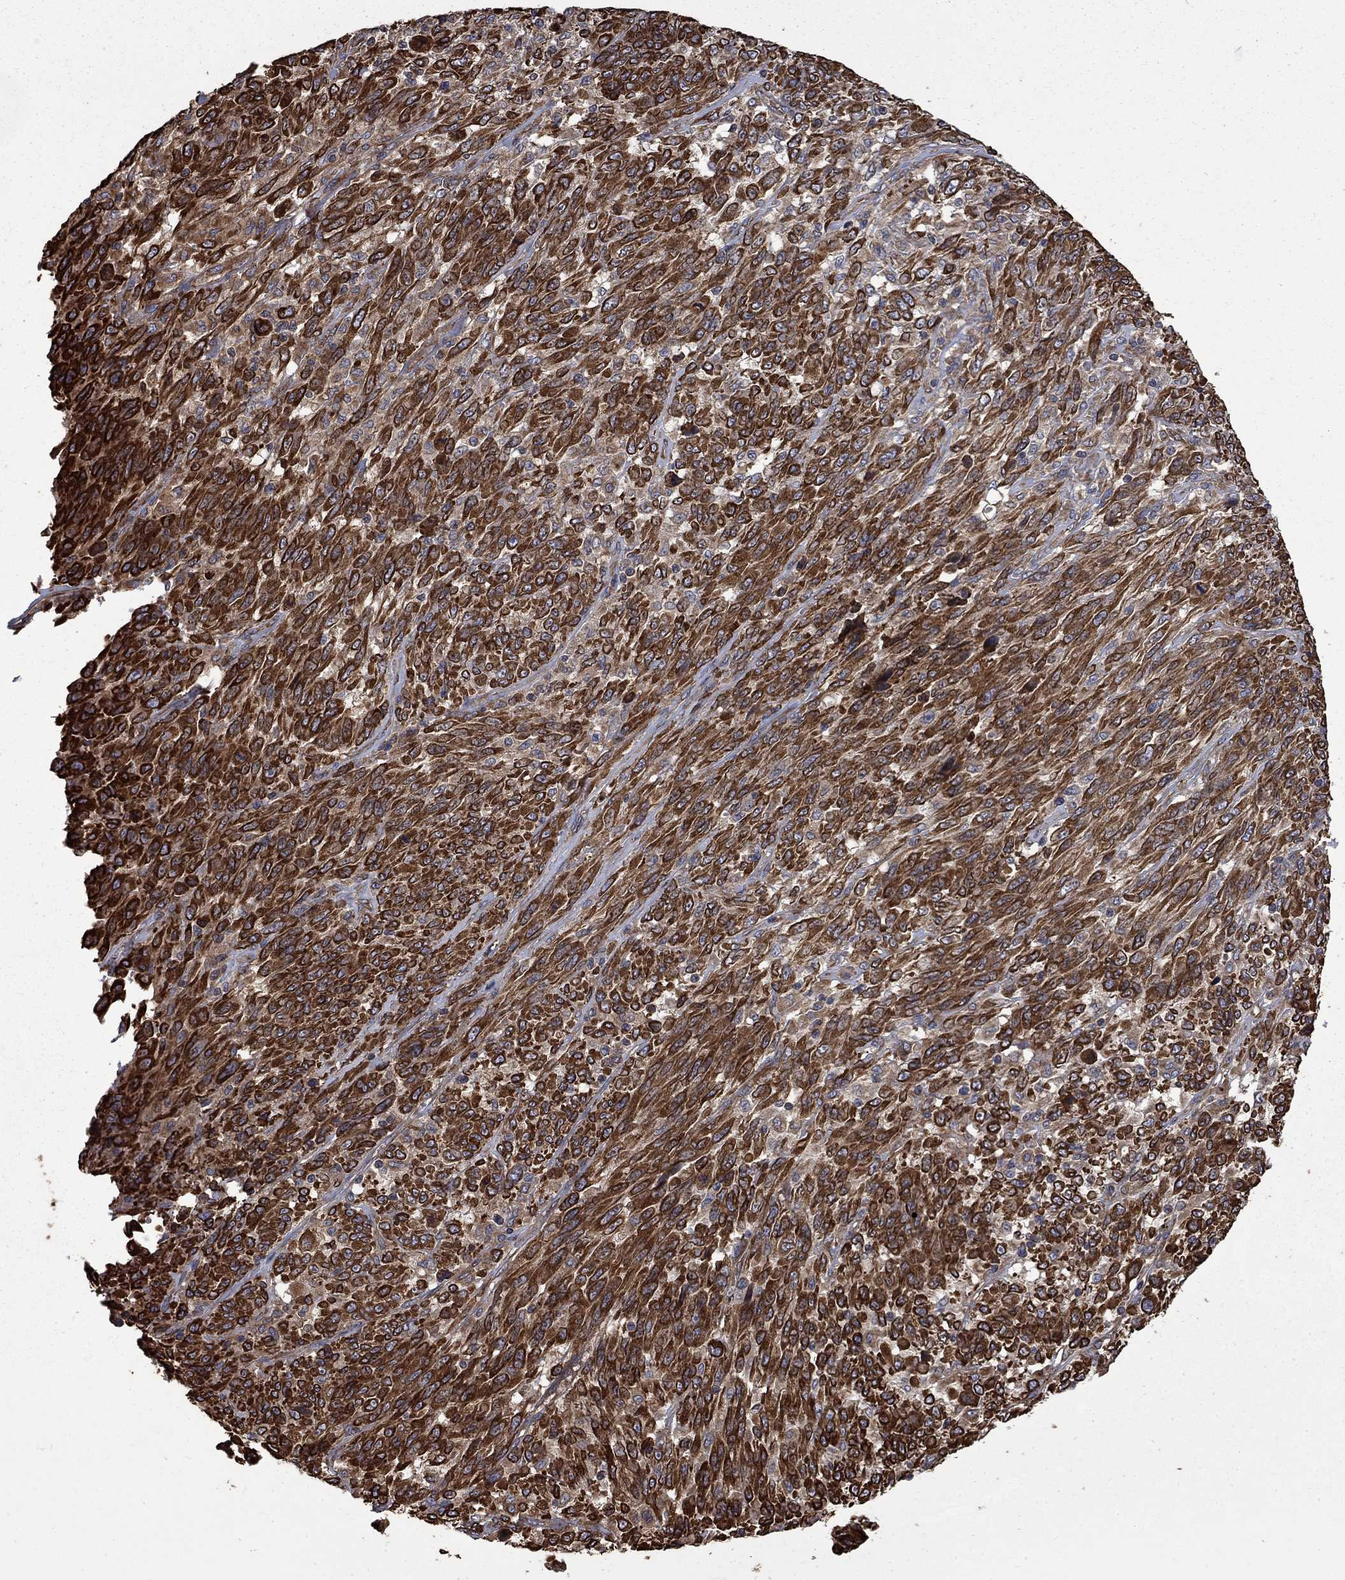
{"staining": {"intensity": "strong", "quantity": ">75%", "location": "cytoplasmic/membranous"}, "tissue": "melanoma", "cell_type": "Tumor cells", "image_type": "cancer", "snomed": [{"axis": "morphology", "description": "Malignant melanoma, NOS"}, {"axis": "topography", "description": "Skin"}], "caption": "Protein positivity by IHC exhibits strong cytoplasmic/membranous staining in about >75% of tumor cells in malignant melanoma.", "gene": "CUTC", "patient": {"sex": "female", "age": 91}}